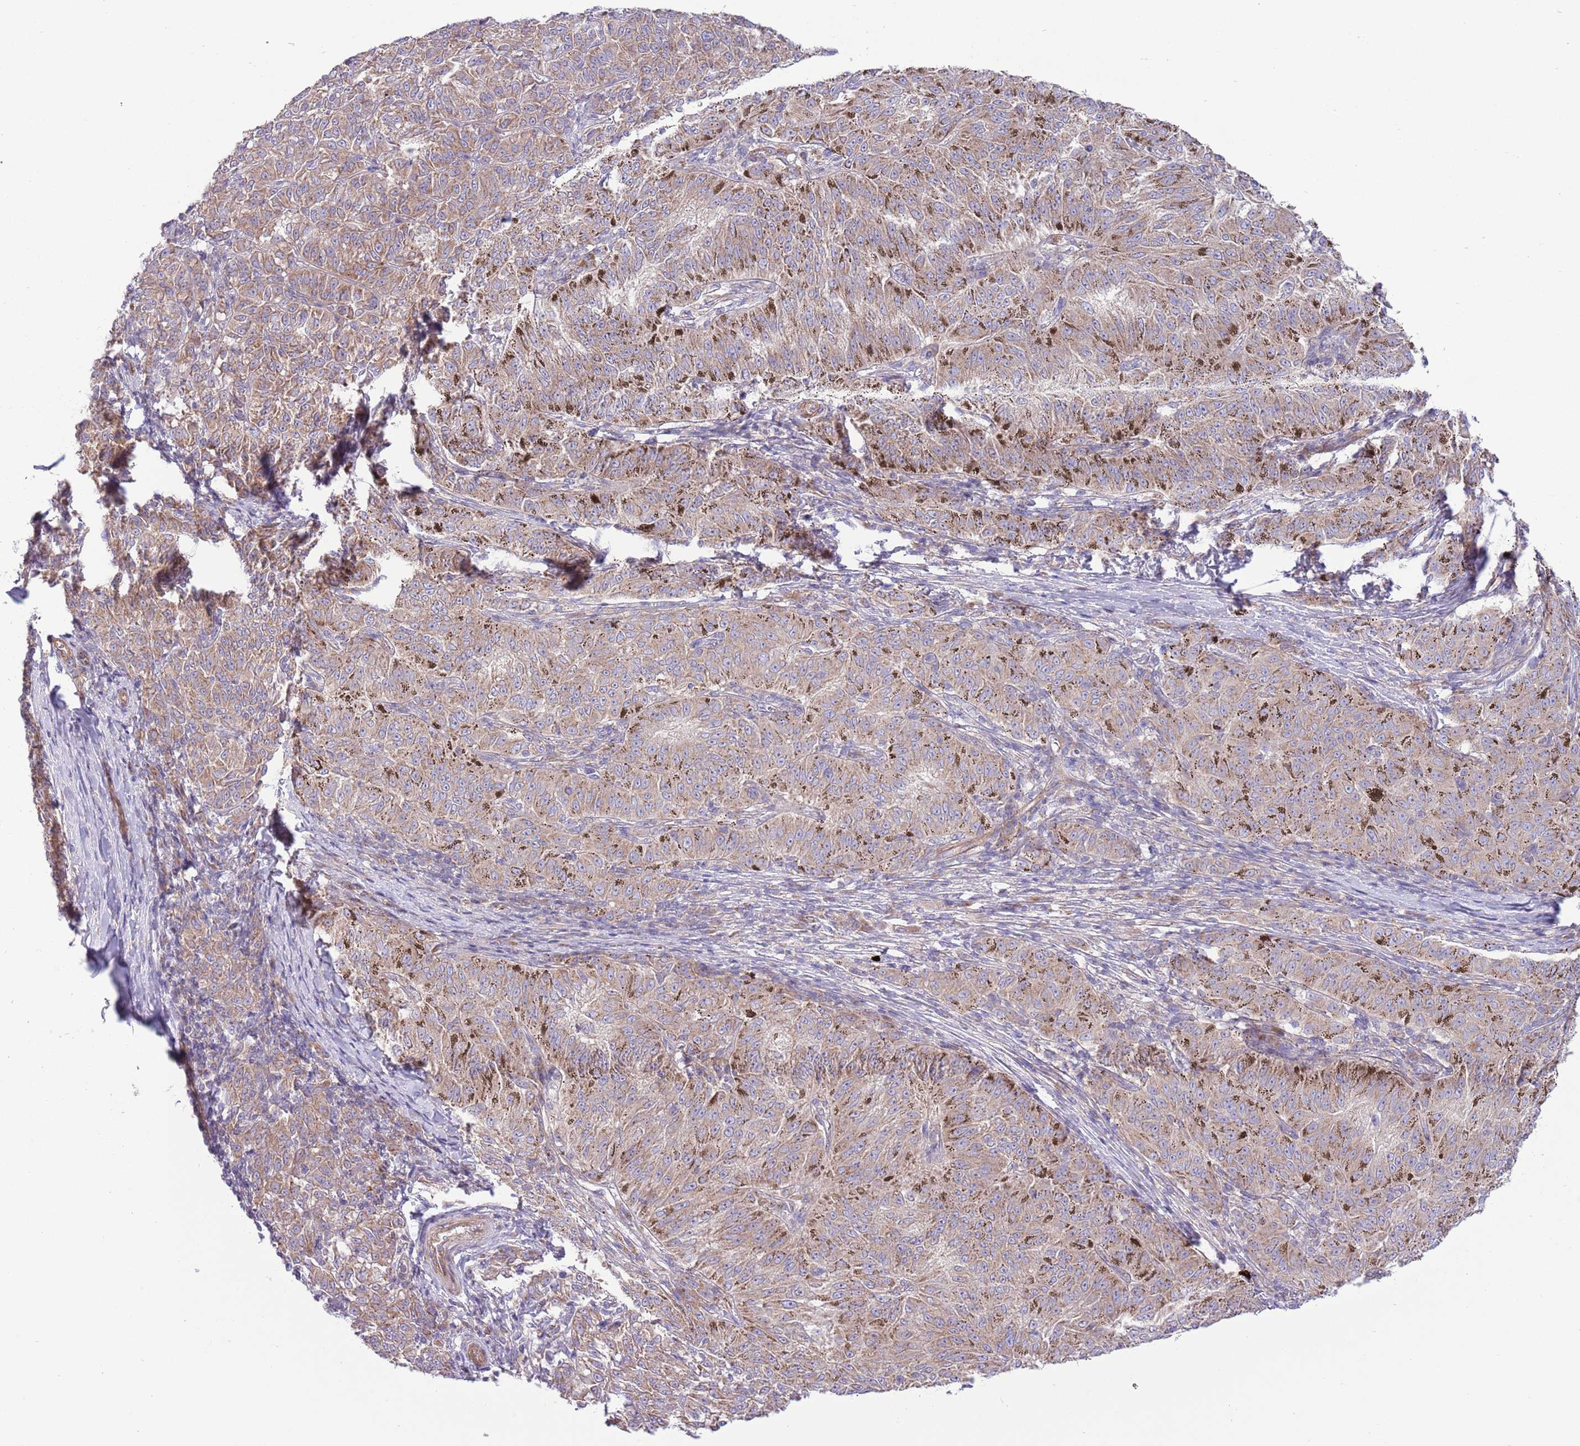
{"staining": {"intensity": "moderate", "quantity": ">75%", "location": "cytoplasmic/membranous"}, "tissue": "melanoma", "cell_type": "Tumor cells", "image_type": "cancer", "snomed": [{"axis": "morphology", "description": "Malignant melanoma, NOS"}, {"axis": "topography", "description": "Skin"}], "caption": "A photomicrograph showing moderate cytoplasmic/membranous staining in approximately >75% of tumor cells in malignant melanoma, as visualized by brown immunohistochemical staining.", "gene": "TOMM5", "patient": {"sex": "female", "age": 72}}